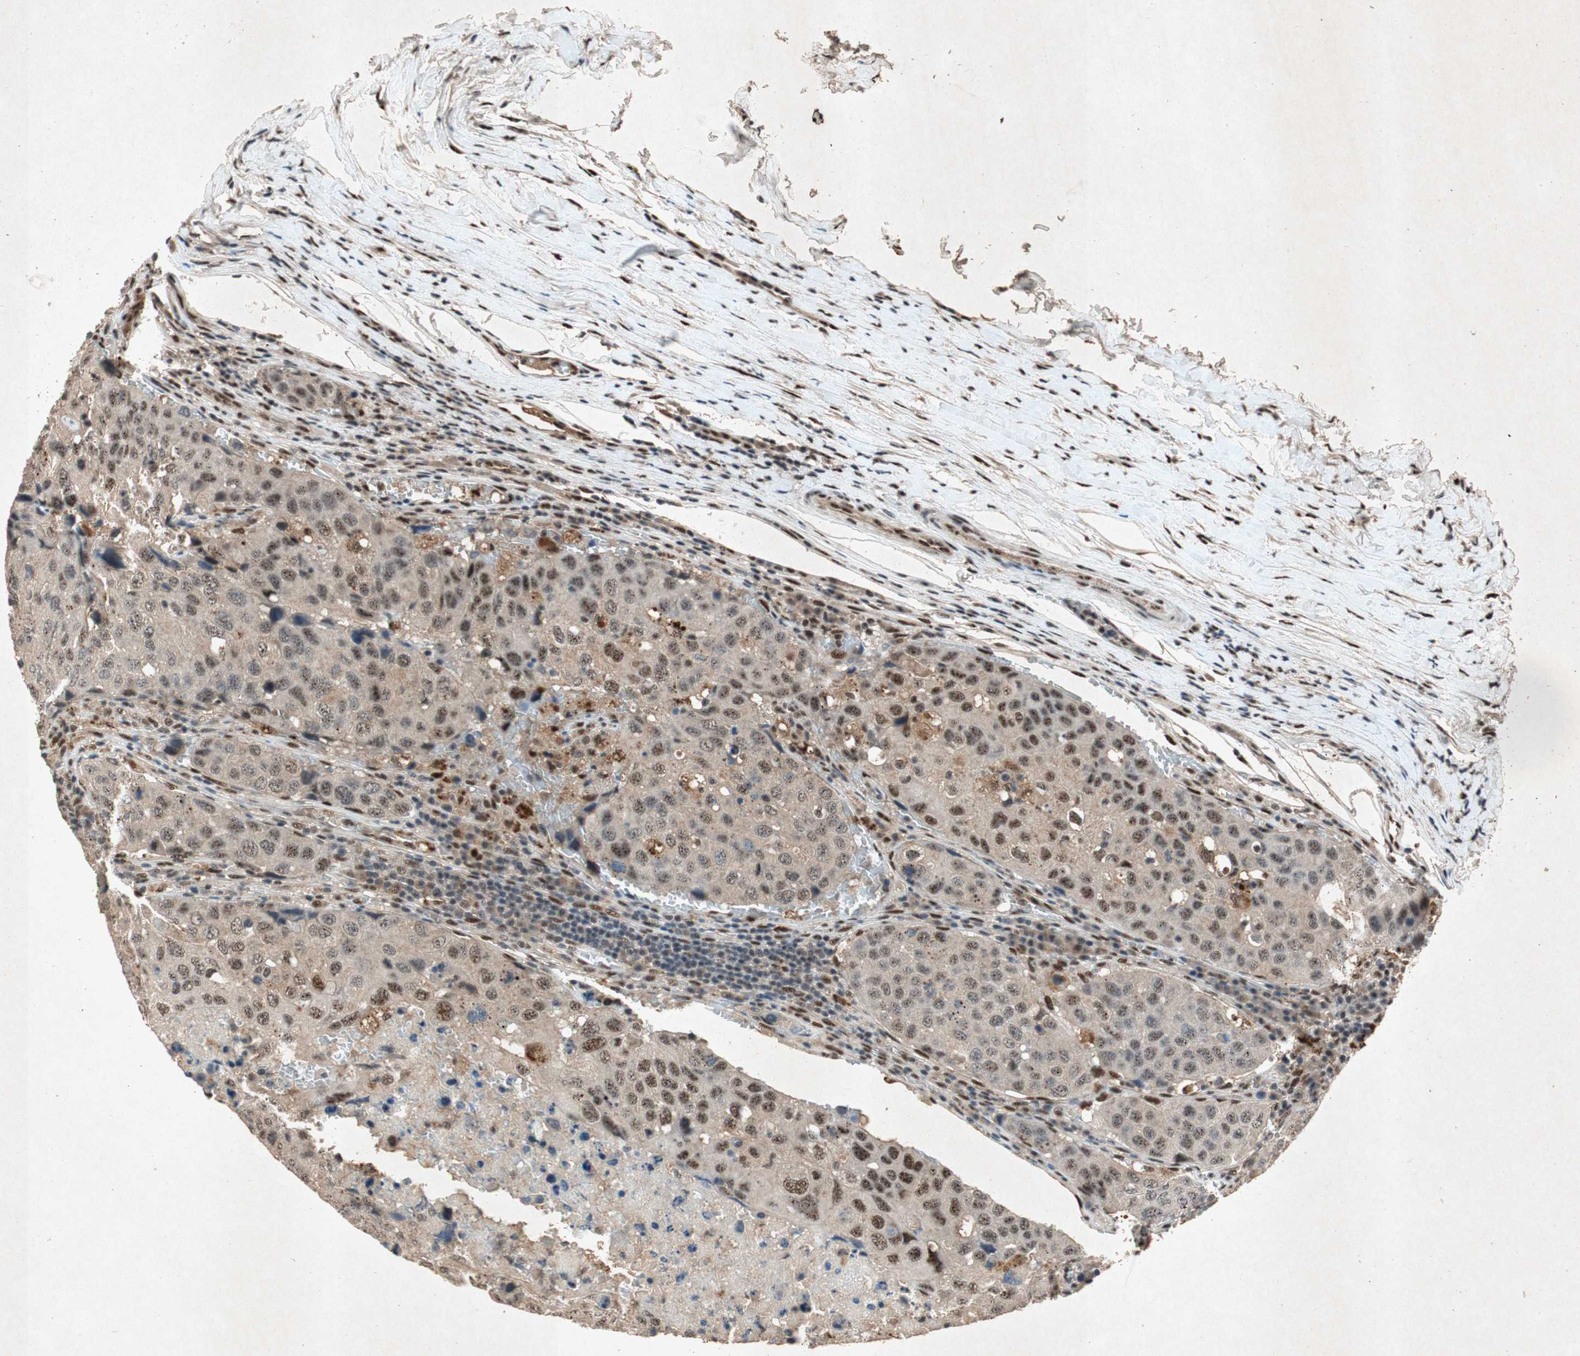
{"staining": {"intensity": "moderate", "quantity": ">75%", "location": "cytoplasmic/membranous,nuclear"}, "tissue": "urothelial cancer", "cell_type": "Tumor cells", "image_type": "cancer", "snomed": [{"axis": "morphology", "description": "Urothelial carcinoma, High grade"}, {"axis": "topography", "description": "Lymph node"}, {"axis": "topography", "description": "Urinary bladder"}], "caption": "Tumor cells show medium levels of moderate cytoplasmic/membranous and nuclear positivity in approximately >75% of cells in urothelial cancer. The staining was performed using DAB (3,3'-diaminobenzidine) to visualize the protein expression in brown, while the nuclei were stained in blue with hematoxylin (Magnification: 20x).", "gene": "PML", "patient": {"sex": "male", "age": 51}}